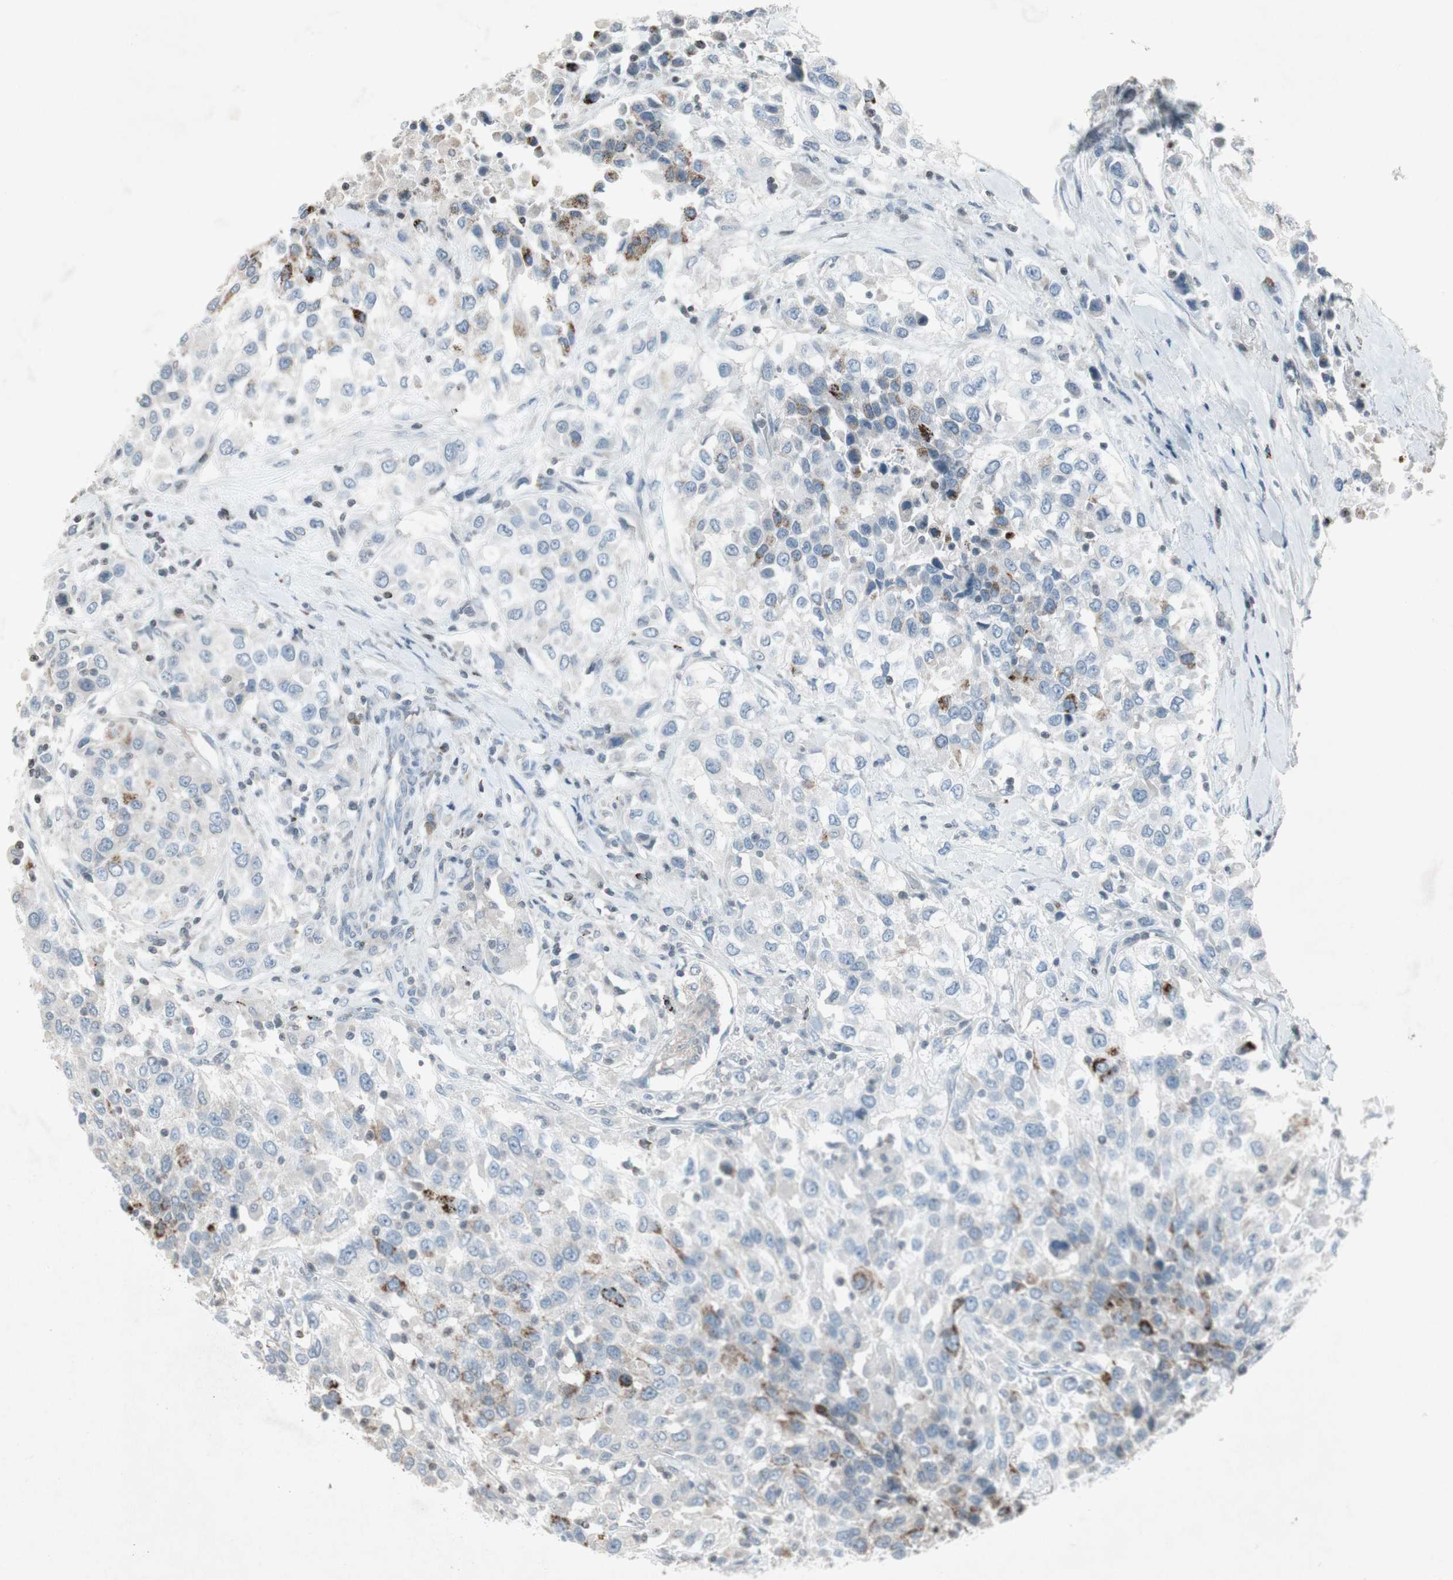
{"staining": {"intensity": "strong", "quantity": "<25%", "location": "cytoplasmic/membranous"}, "tissue": "urothelial cancer", "cell_type": "Tumor cells", "image_type": "cancer", "snomed": [{"axis": "morphology", "description": "Urothelial carcinoma, High grade"}, {"axis": "topography", "description": "Urinary bladder"}], "caption": "There is medium levels of strong cytoplasmic/membranous expression in tumor cells of urothelial cancer, as demonstrated by immunohistochemical staining (brown color).", "gene": "ARG2", "patient": {"sex": "female", "age": 80}}